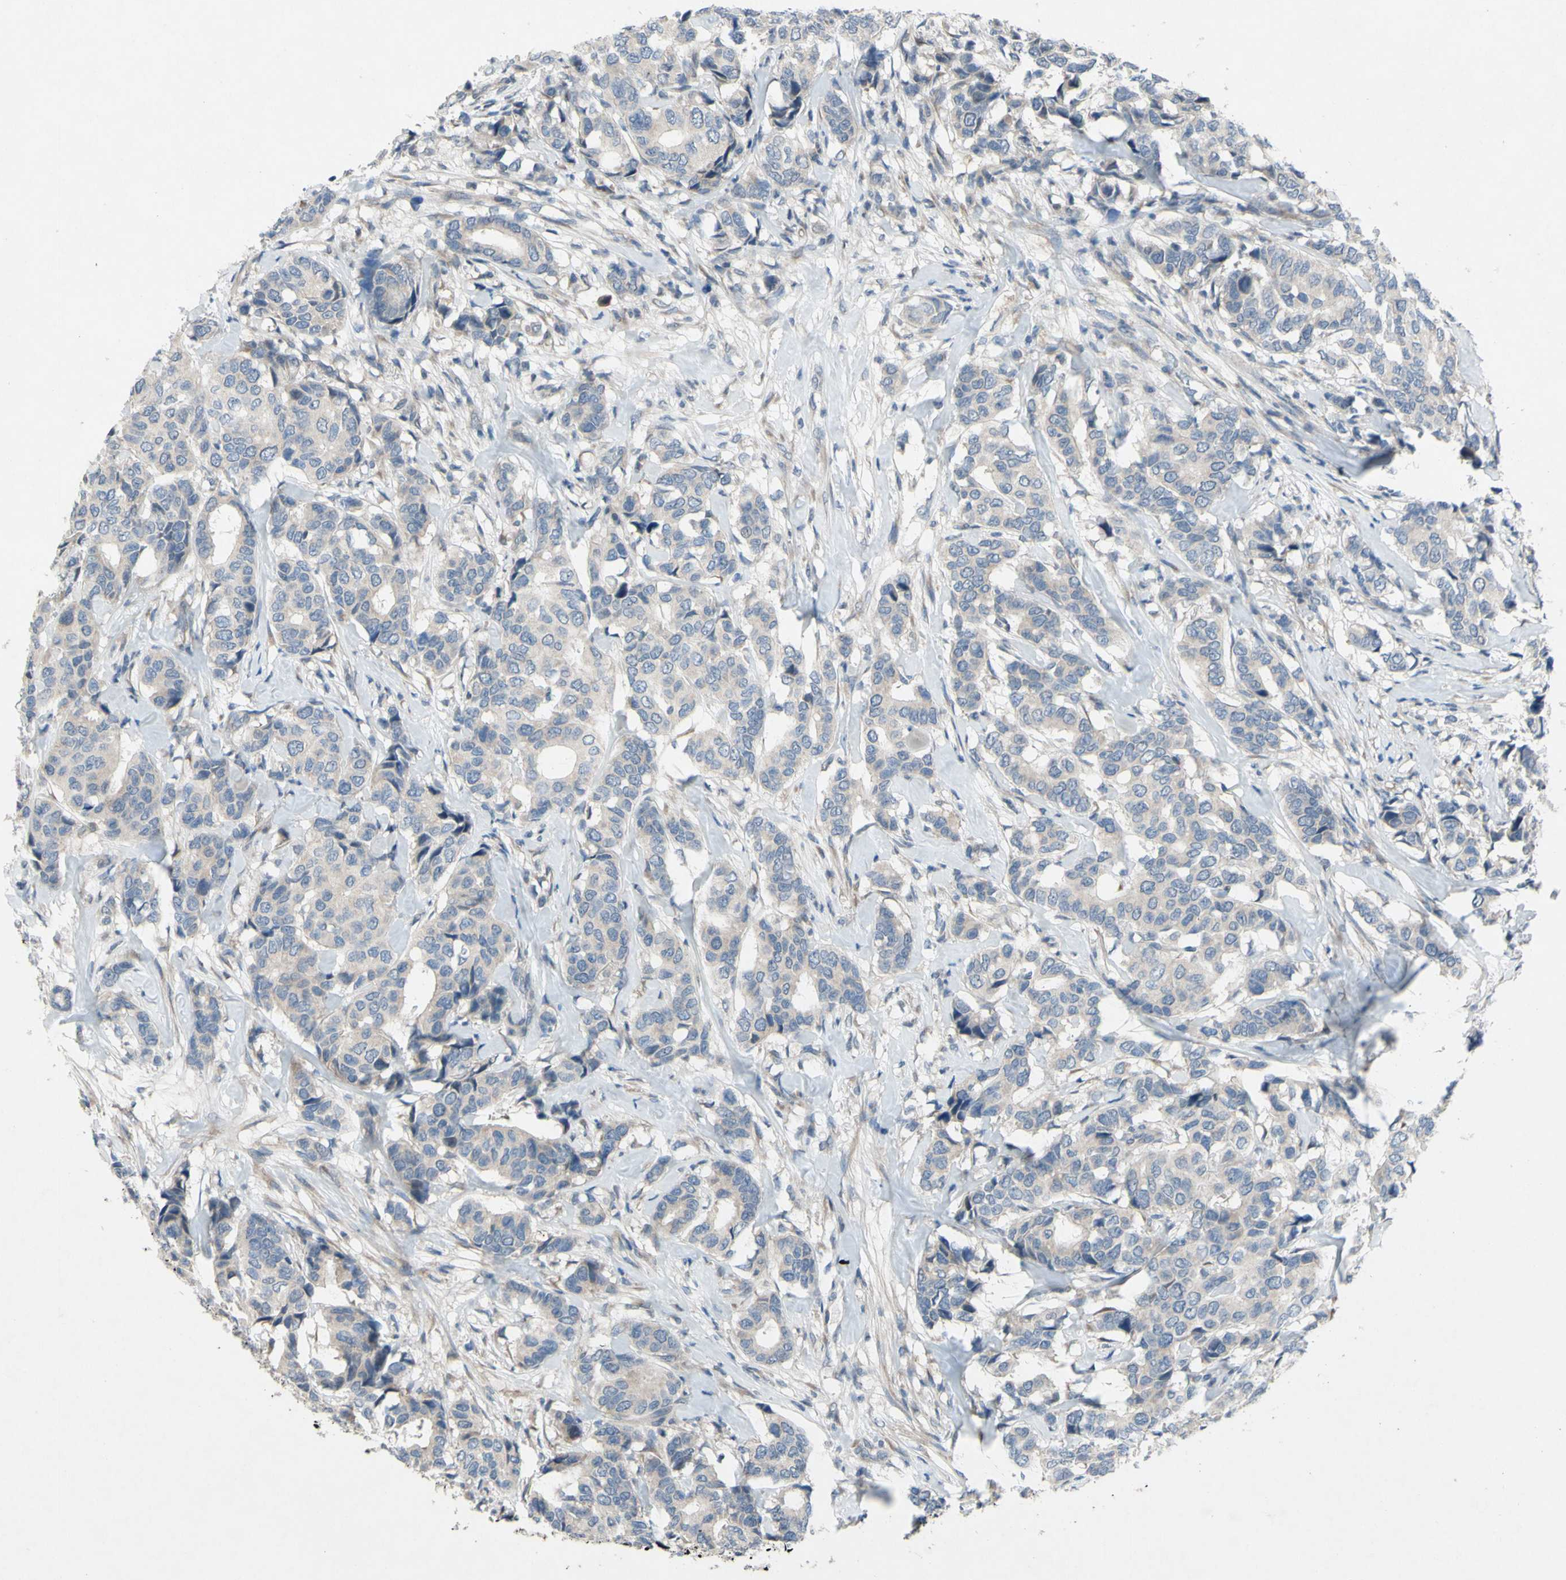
{"staining": {"intensity": "weak", "quantity": ">75%", "location": "cytoplasmic/membranous"}, "tissue": "breast cancer", "cell_type": "Tumor cells", "image_type": "cancer", "snomed": [{"axis": "morphology", "description": "Duct carcinoma"}, {"axis": "topography", "description": "Breast"}], "caption": "Breast intraductal carcinoma tissue displays weak cytoplasmic/membranous staining in approximately >75% of tumor cells", "gene": "GRAMD2B", "patient": {"sex": "female", "age": 87}}